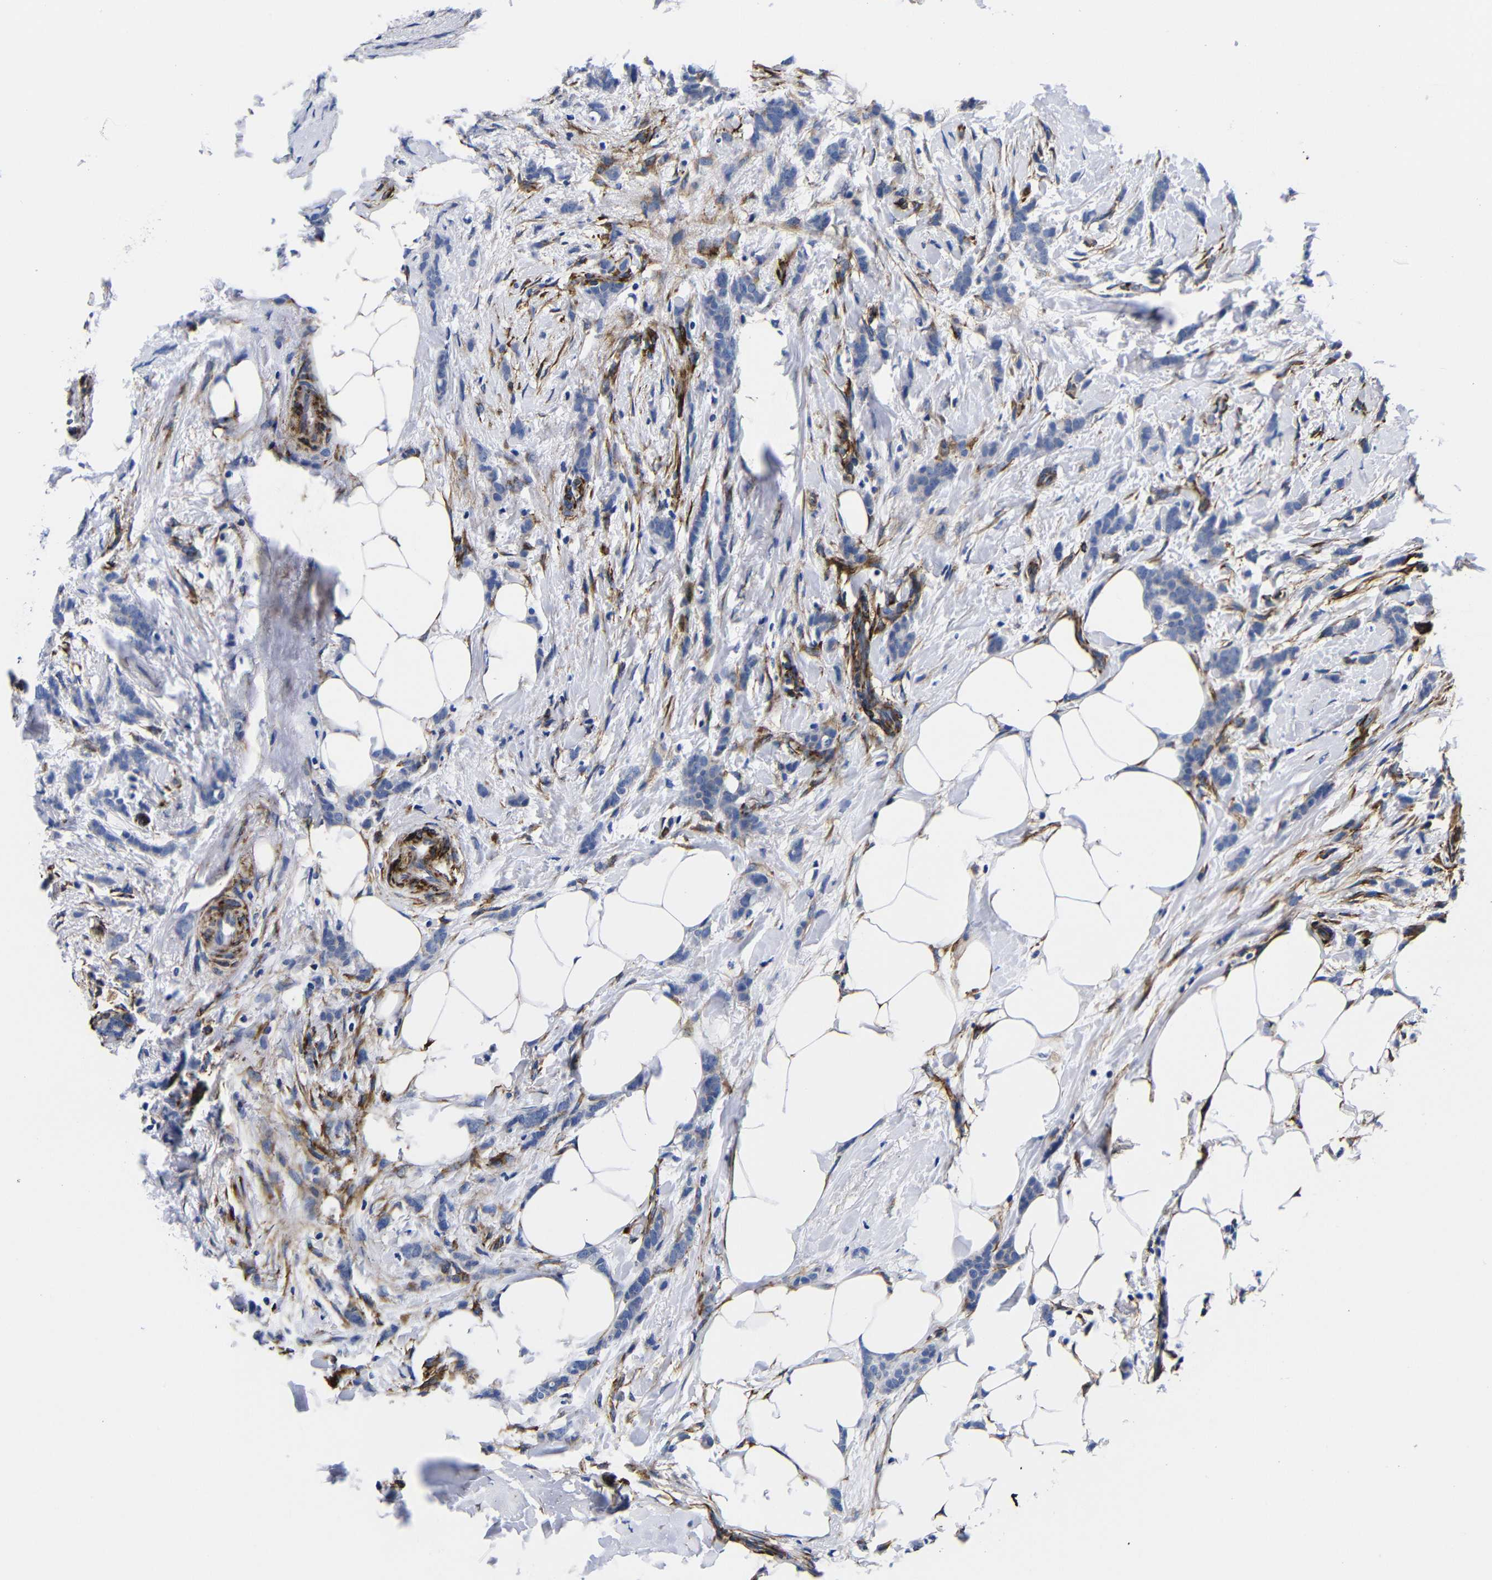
{"staining": {"intensity": "negative", "quantity": "none", "location": "none"}, "tissue": "breast cancer", "cell_type": "Tumor cells", "image_type": "cancer", "snomed": [{"axis": "morphology", "description": "Lobular carcinoma, in situ"}, {"axis": "morphology", "description": "Lobular carcinoma"}, {"axis": "topography", "description": "Breast"}], "caption": "Tumor cells are negative for protein expression in human lobular carcinoma (breast).", "gene": "LRIG1", "patient": {"sex": "female", "age": 41}}